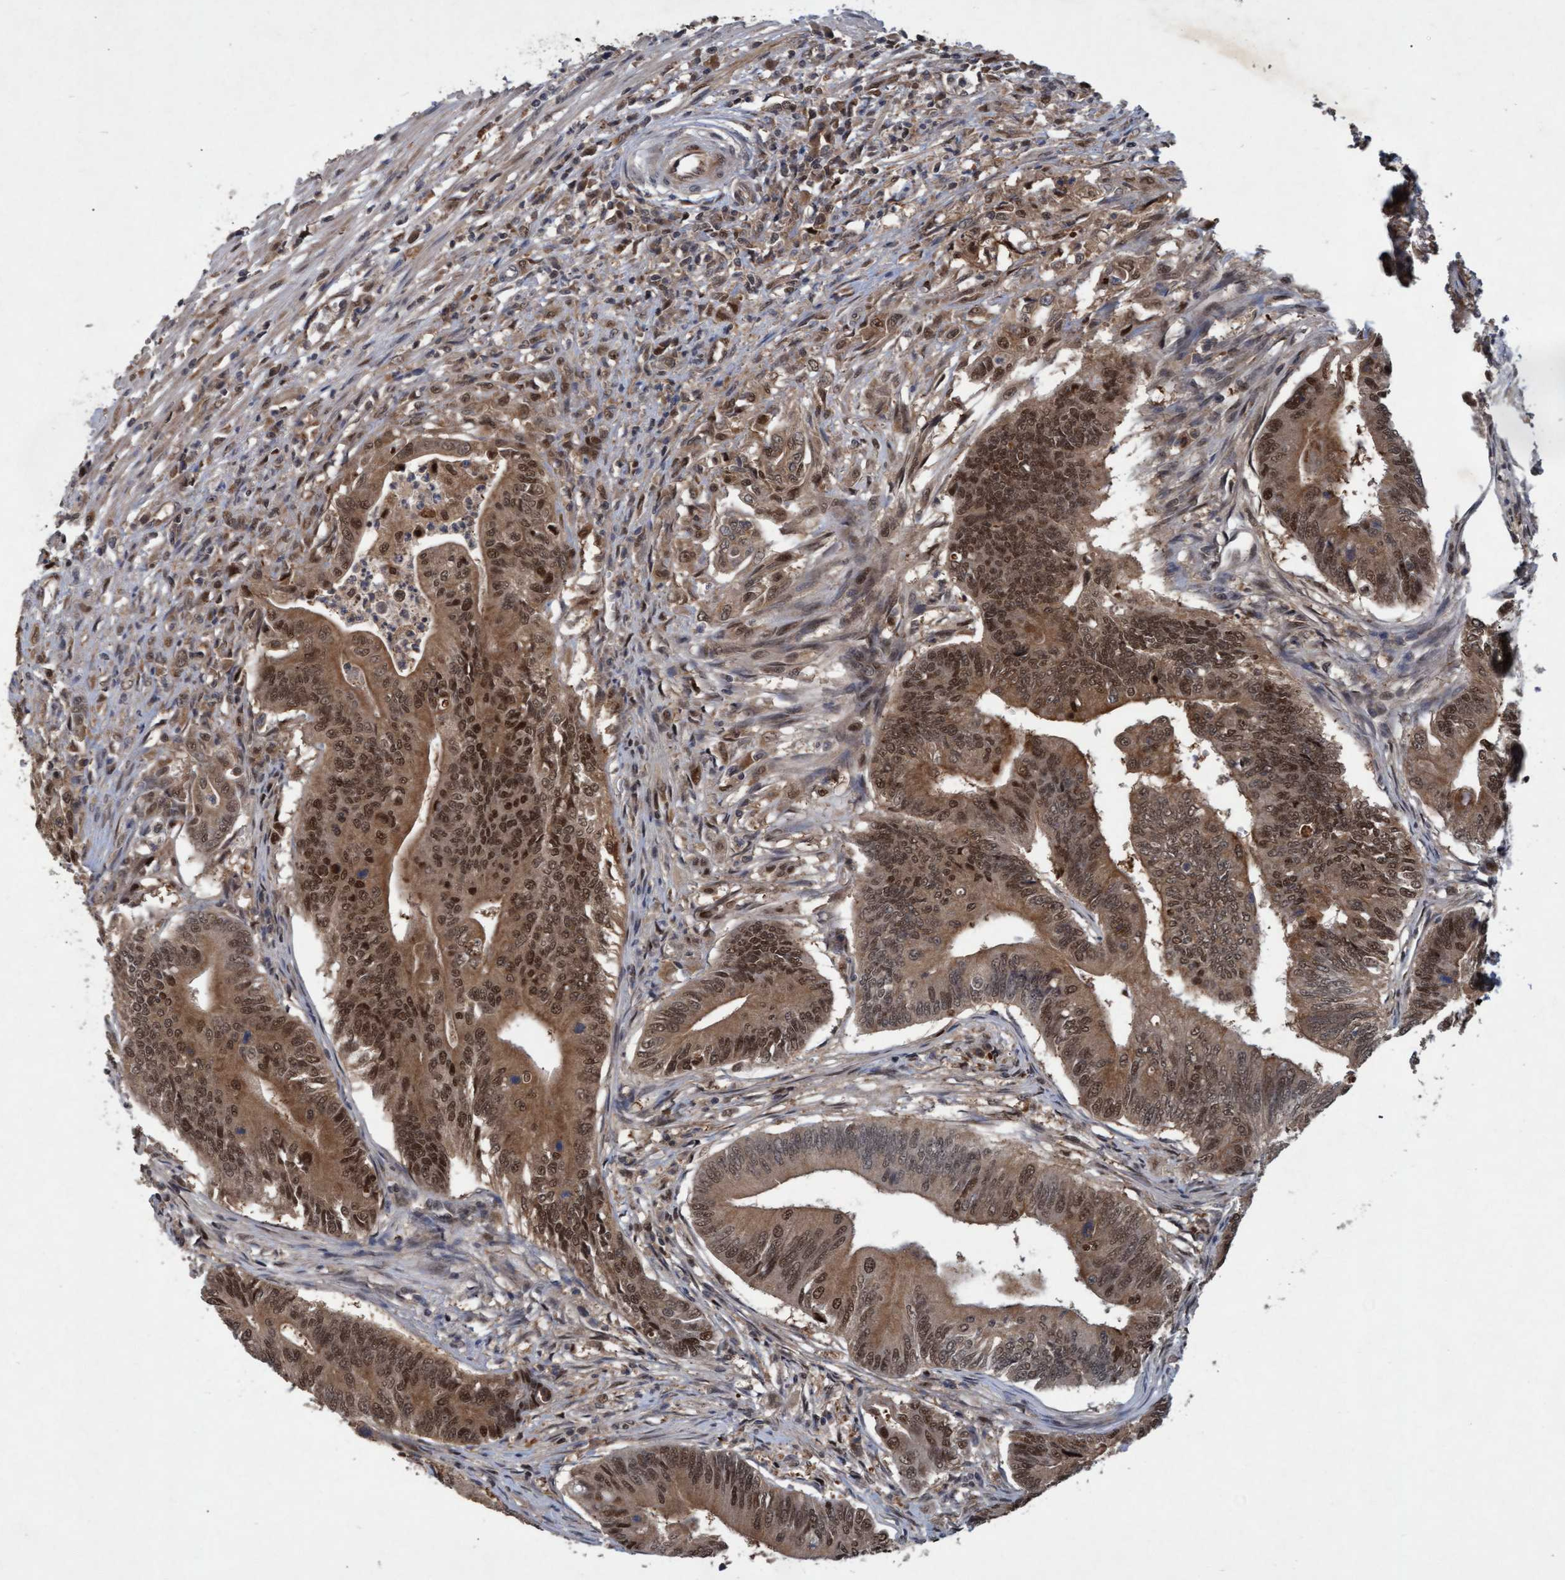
{"staining": {"intensity": "moderate", "quantity": ">75%", "location": "cytoplasmic/membranous,nuclear"}, "tissue": "colorectal cancer", "cell_type": "Tumor cells", "image_type": "cancer", "snomed": [{"axis": "morphology", "description": "Adenoma, NOS"}, {"axis": "morphology", "description": "Adenocarcinoma, NOS"}, {"axis": "topography", "description": "Colon"}], "caption": "A micrograph of human colorectal cancer stained for a protein exhibits moderate cytoplasmic/membranous and nuclear brown staining in tumor cells. The protein is shown in brown color, while the nuclei are stained blue.", "gene": "PSMB6", "patient": {"sex": "male", "age": 79}}